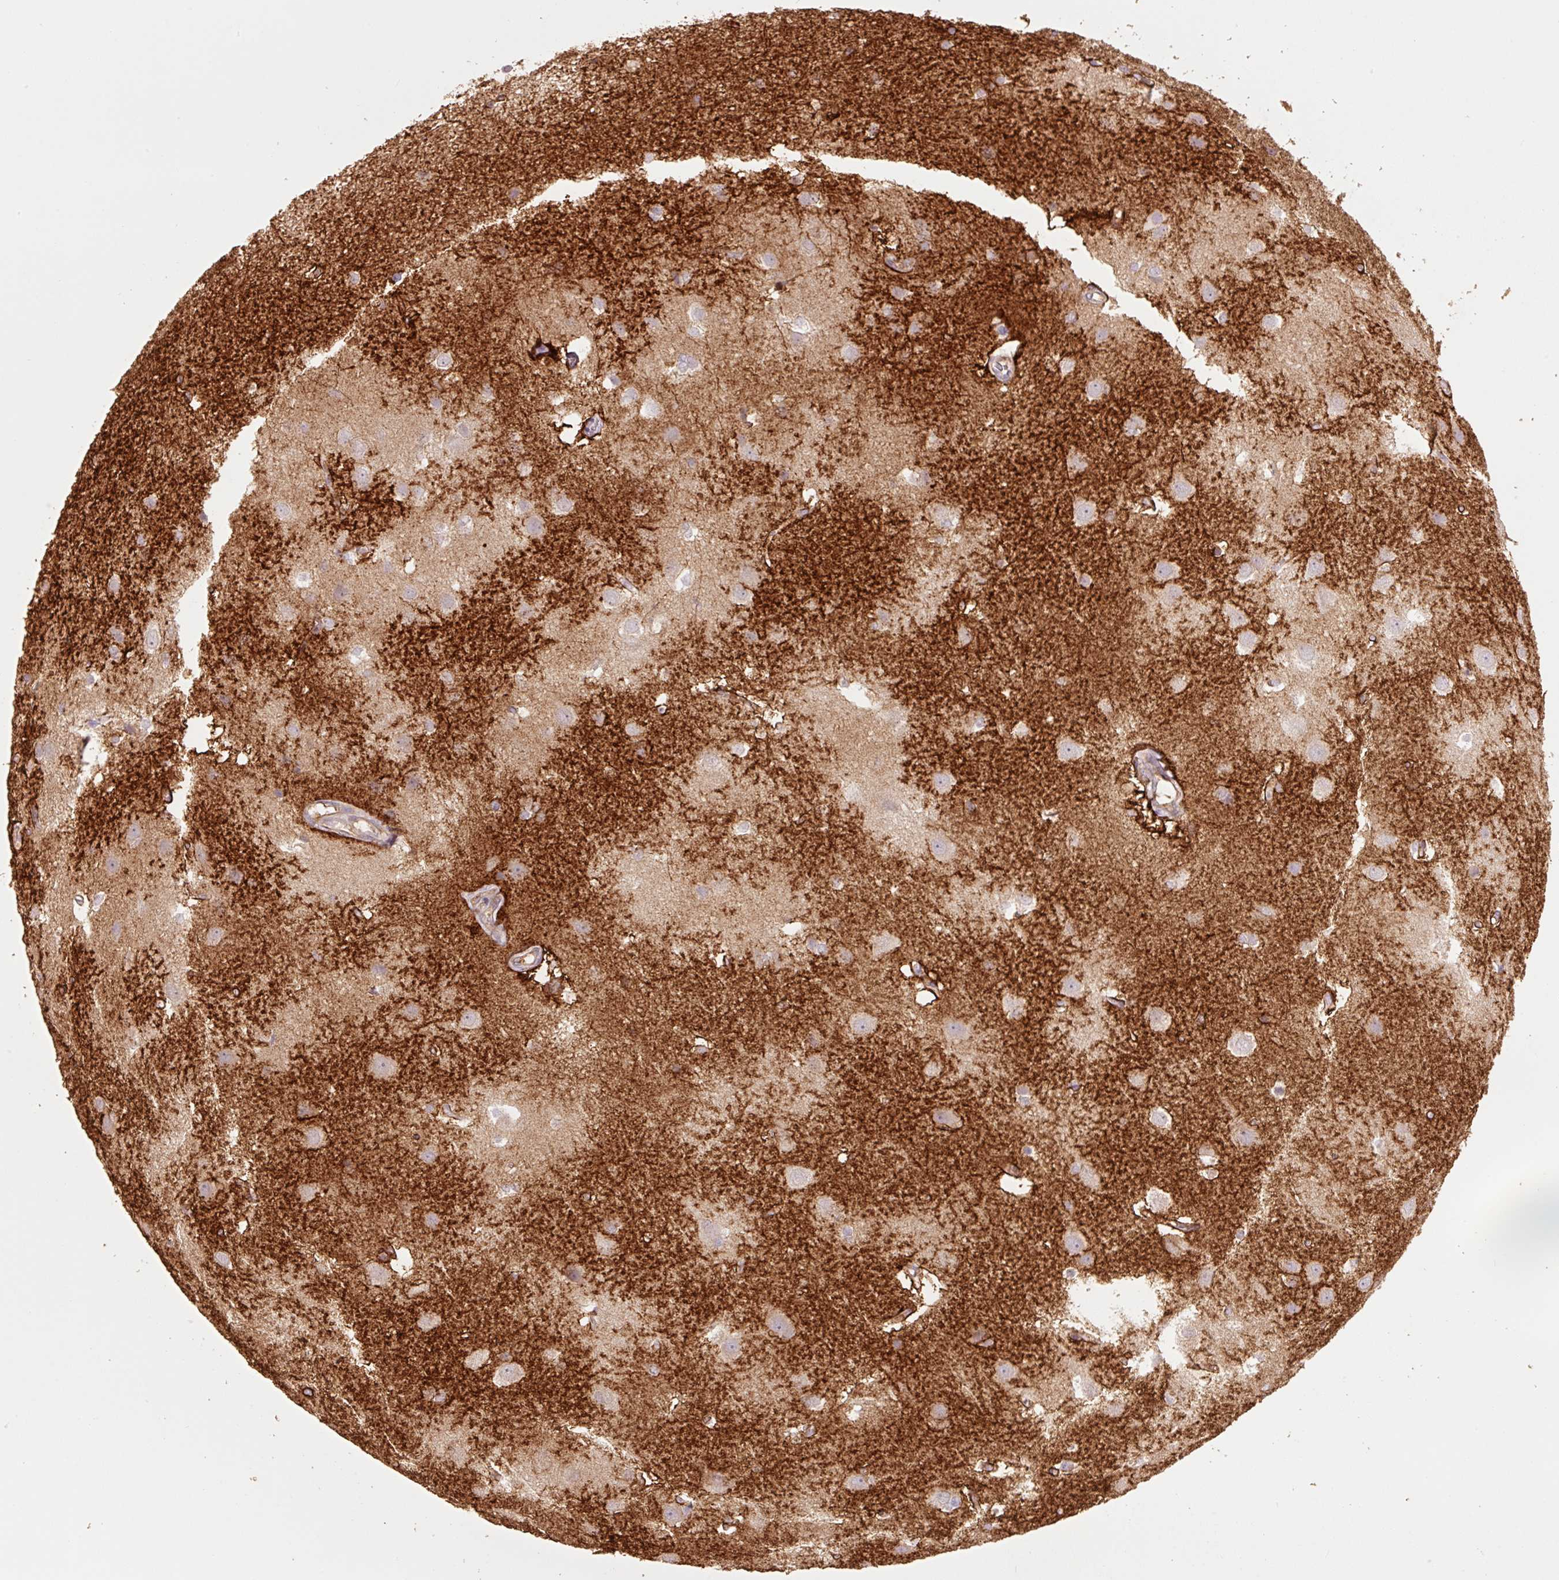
{"staining": {"intensity": "negative", "quantity": "none", "location": "none"}, "tissue": "cerebral cortex", "cell_type": "Endothelial cells", "image_type": "normal", "snomed": [{"axis": "morphology", "description": "Normal tissue, NOS"}, {"axis": "topography", "description": "Cerebral cortex"}], "caption": "This is an IHC image of benign human cerebral cortex. There is no expression in endothelial cells.", "gene": "SLC1A4", "patient": {"sex": "male", "age": 37}}